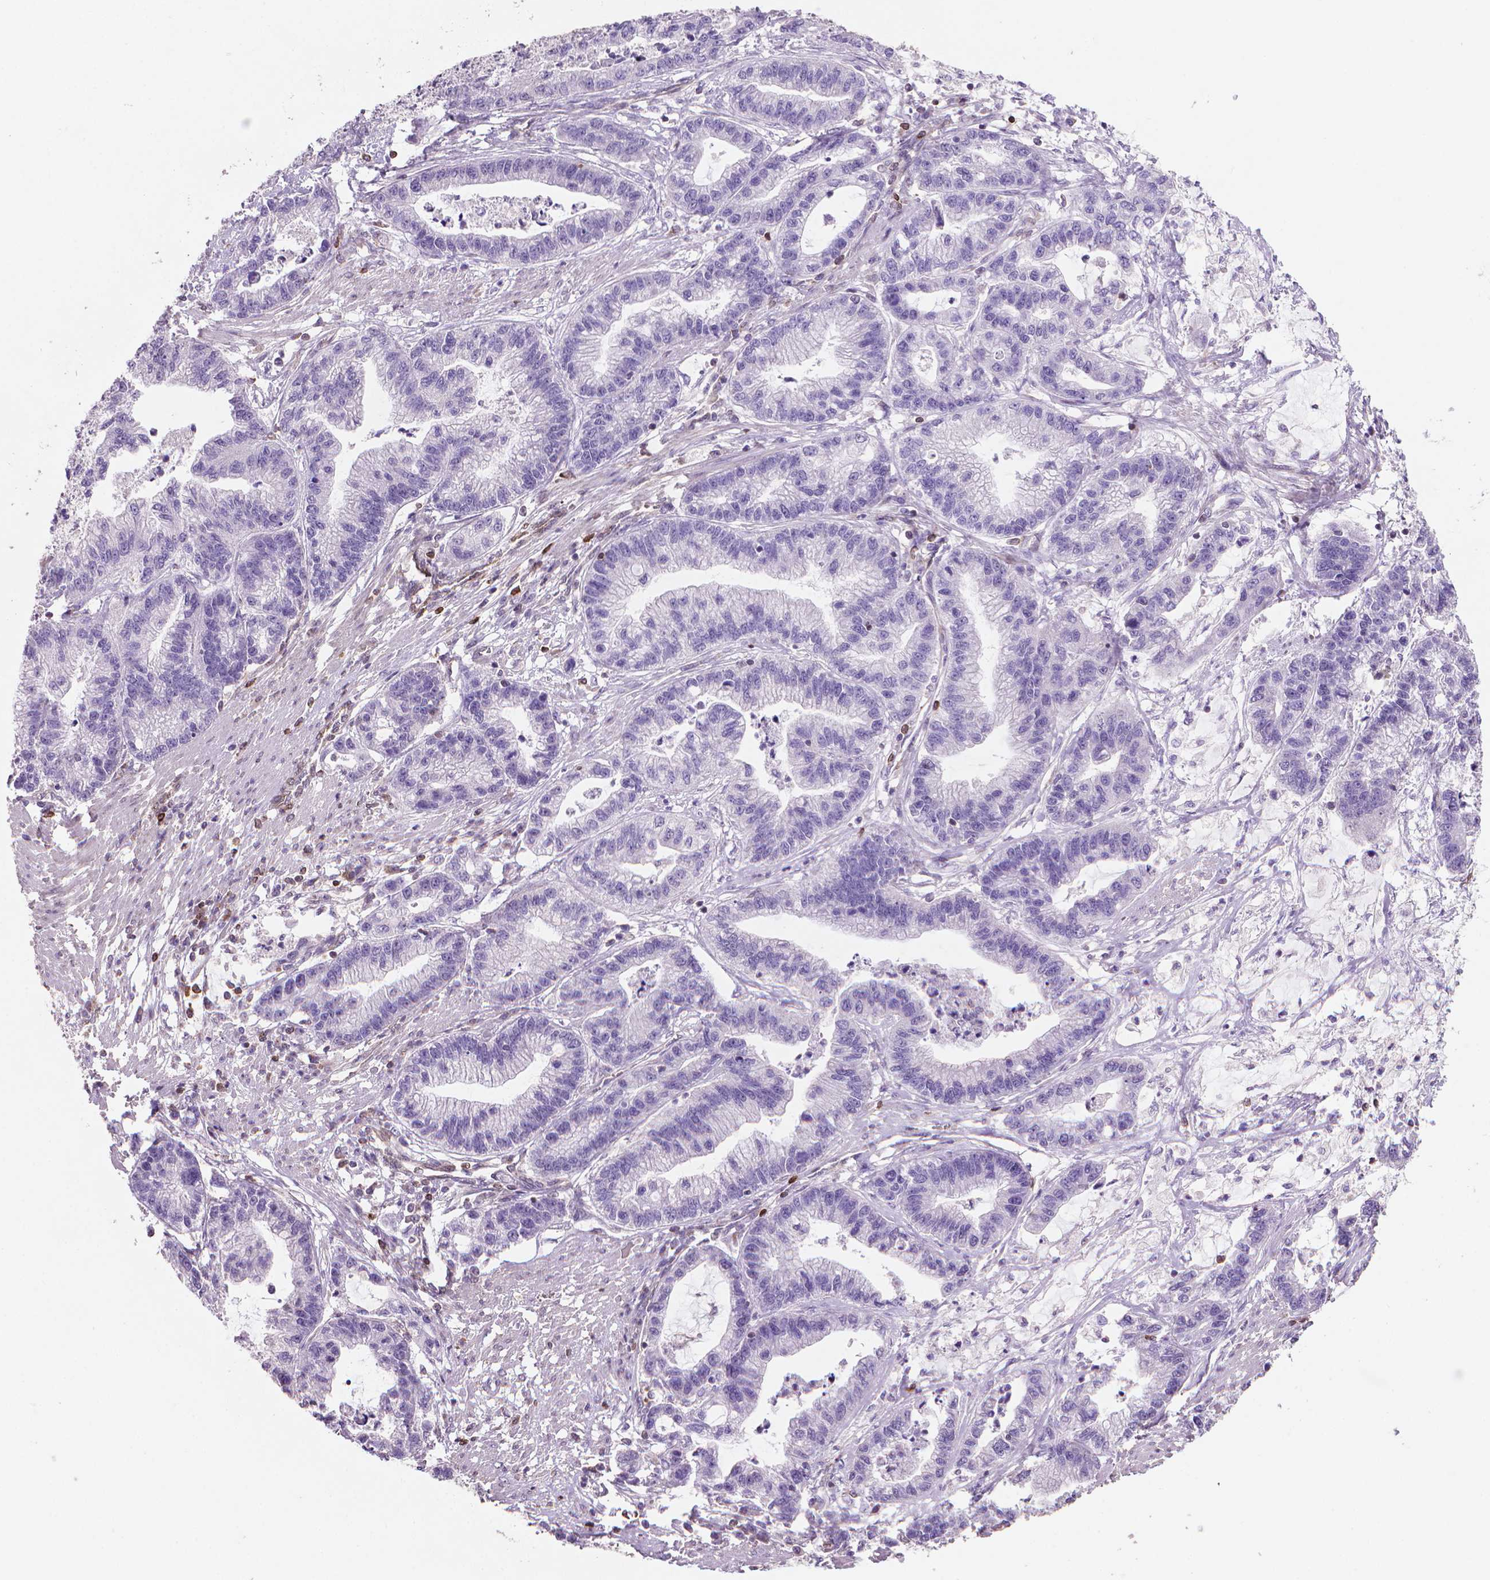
{"staining": {"intensity": "negative", "quantity": "none", "location": "none"}, "tissue": "stomach cancer", "cell_type": "Tumor cells", "image_type": "cancer", "snomed": [{"axis": "morphology", "description": "Adenocarcinoma, NOS"}, {"axis": "topography", "description": "Stomach"}], "caption": "Immunohistochemical staining of human adenocarcinoma (stomach) displays no significant expression in tumor cells. (Brightfield microscopy of DAB IHC at high magnification).", "gene": "BCL2", "patient": {"sex": "male", "age": 83}}